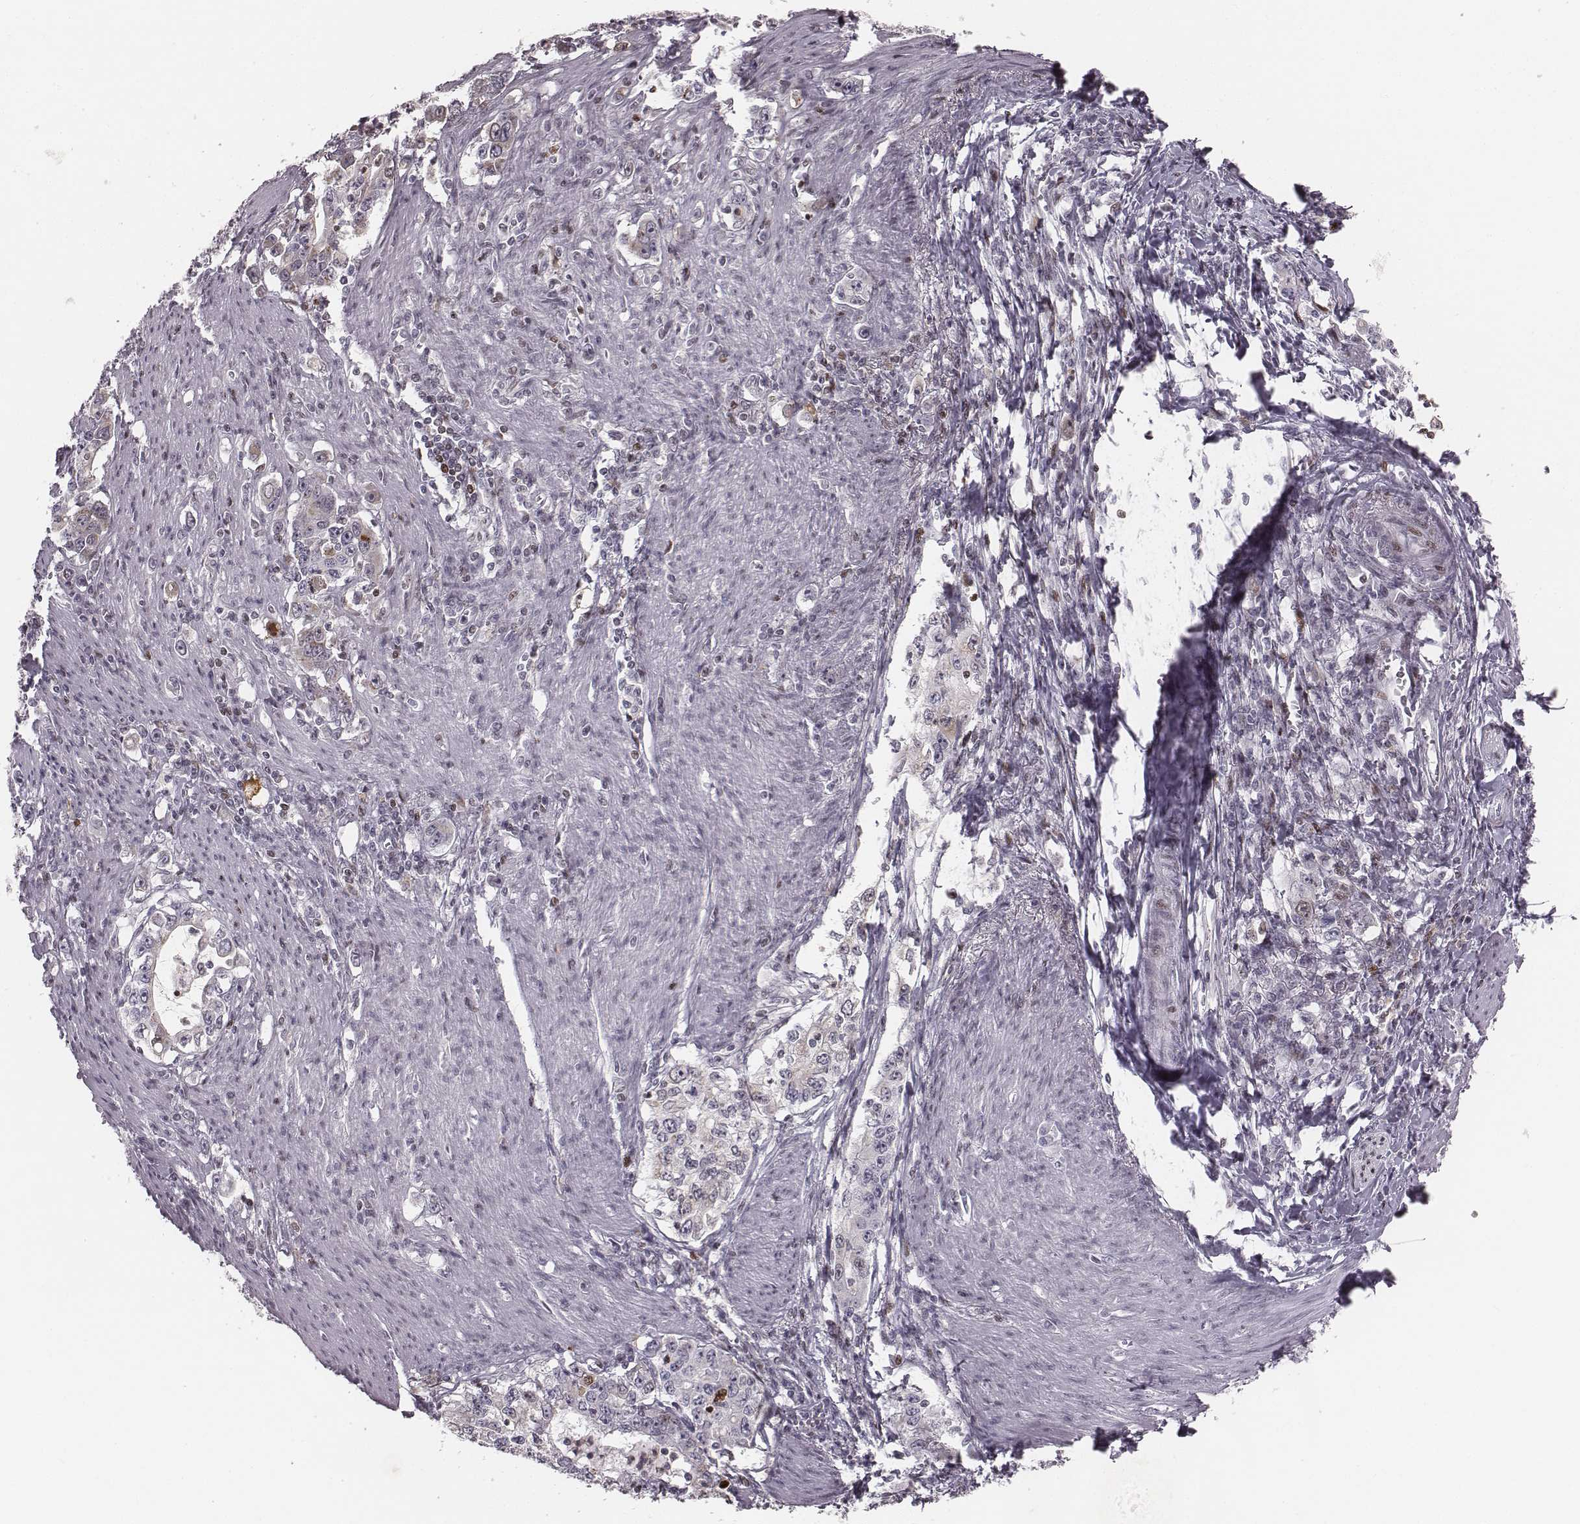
{"staining": {"intensity": "weak", "quantity": "<25%", "location": "nuclear"}, "tissue": "stomach cancer", "cell_type": "Tumor cells", "image_type": "cancer", "snomed": [{"axis": "morphology", "description": "Adenocarcinoma, NOS"}, {"axis": "topography", "description": "Stomach, lower"}], "caption": "This photomicrograph is of stomach cancer (adenocarcinoma) stained with IHC to label a protein in brown with the nuclei are counter-stained blue. There is no staining in tumor cells.", "gene": "NDC1", "patient": {"sex": "female", "age": 72}}